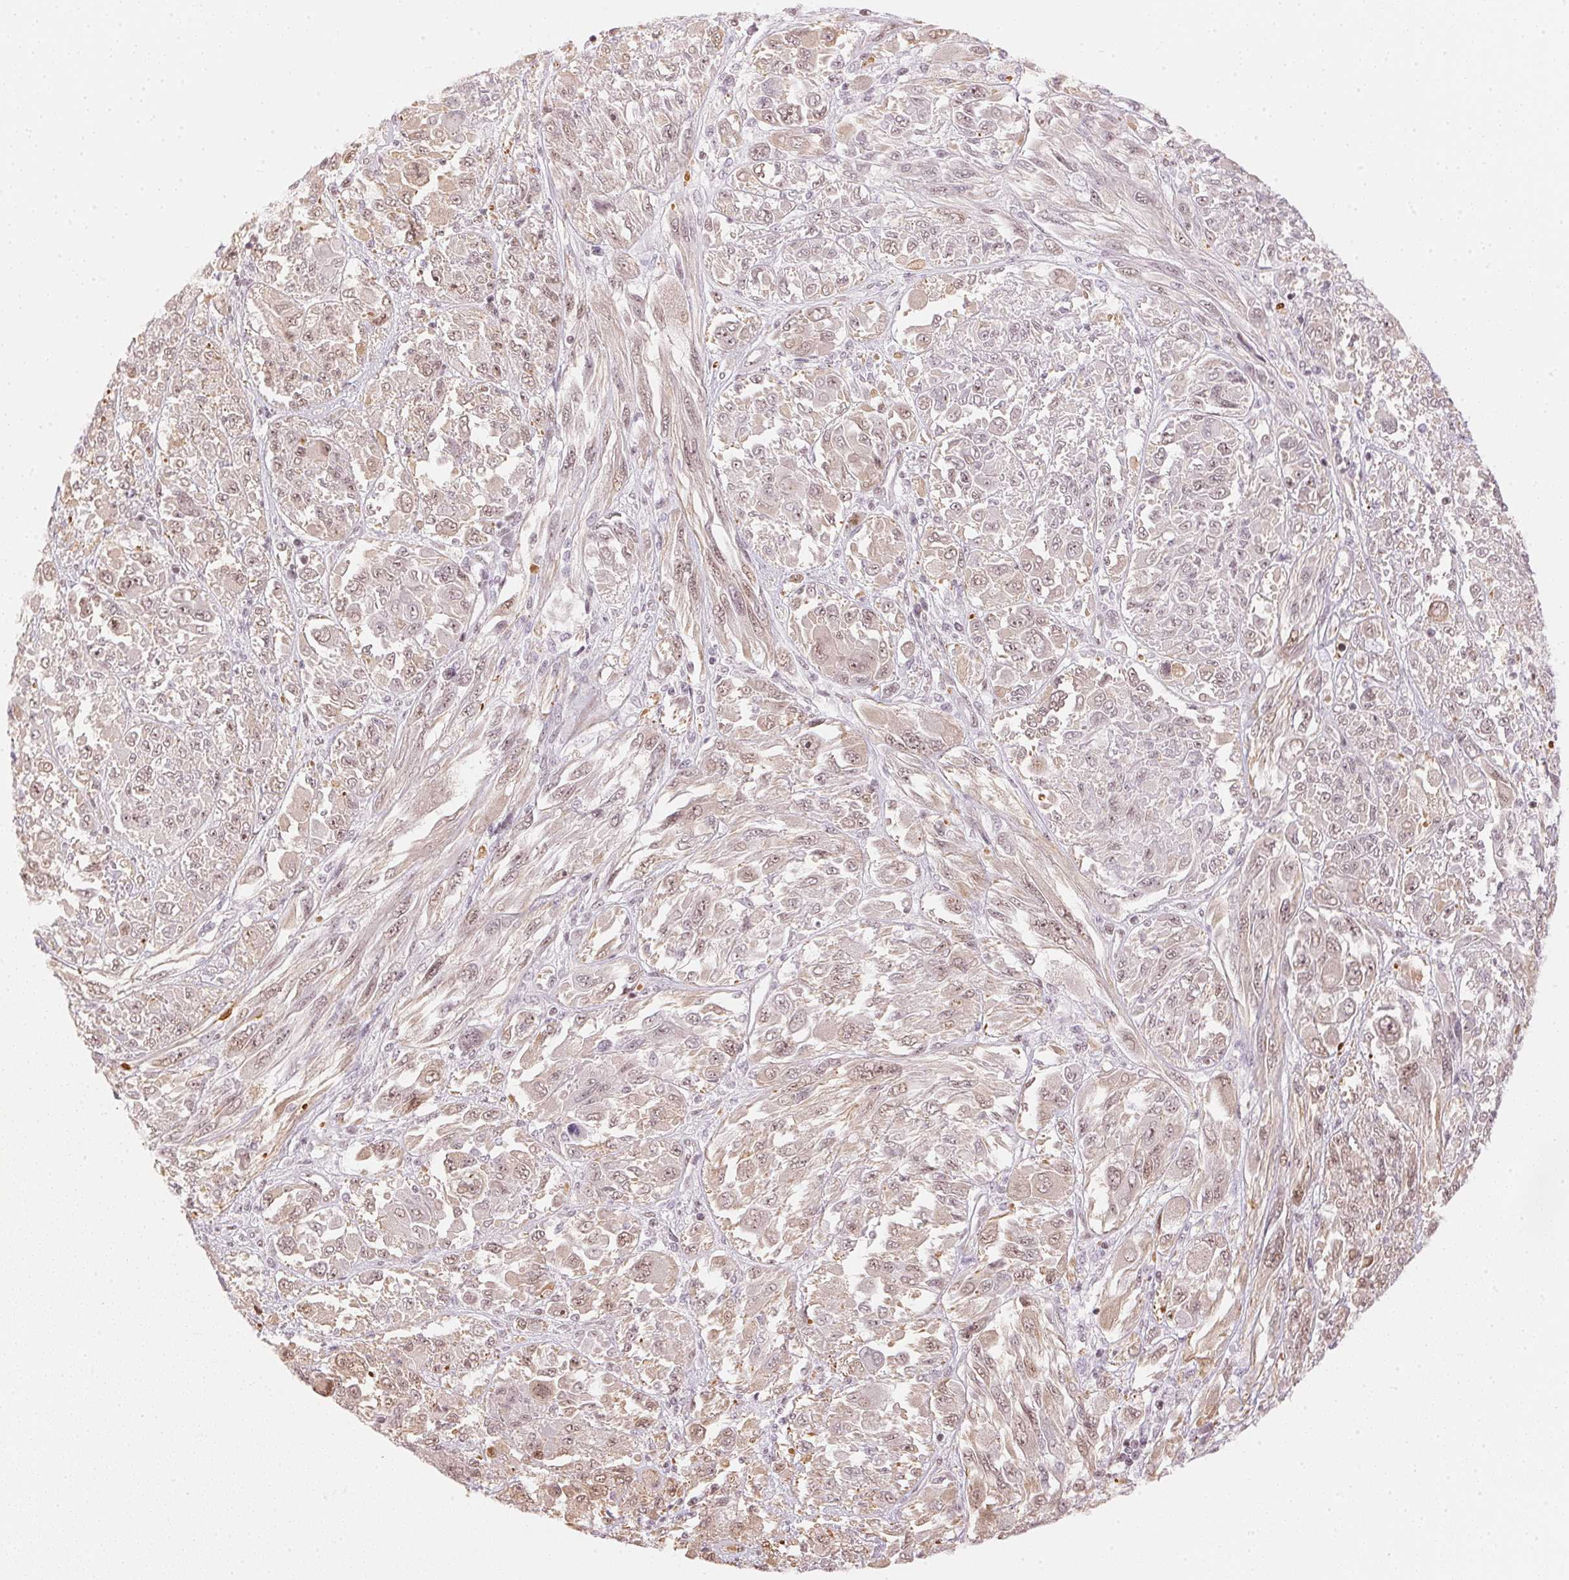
{"staining": {"intensity": "weak", "quantity": "25%-75%", "location": "cytoplasmic/membranous,nuclear"}, "tissue": "melanoma", "cell_type": "Tumor cells", "image_type": "cancer", "snomed": [{"axis": "morphology", "description": "Malignant melanoma, NOS"}, {"axis": "topography", "description": "Skin"}], "caption": "There is low levels of weak cytoplasmic/membranous and nuclear positivity in tumor cells of malignant melanoma, as demonstrated by immunohistochemical staining (brown color).", "gene": "KAT6A", "patient": {"sex": "female", "age": 91}}